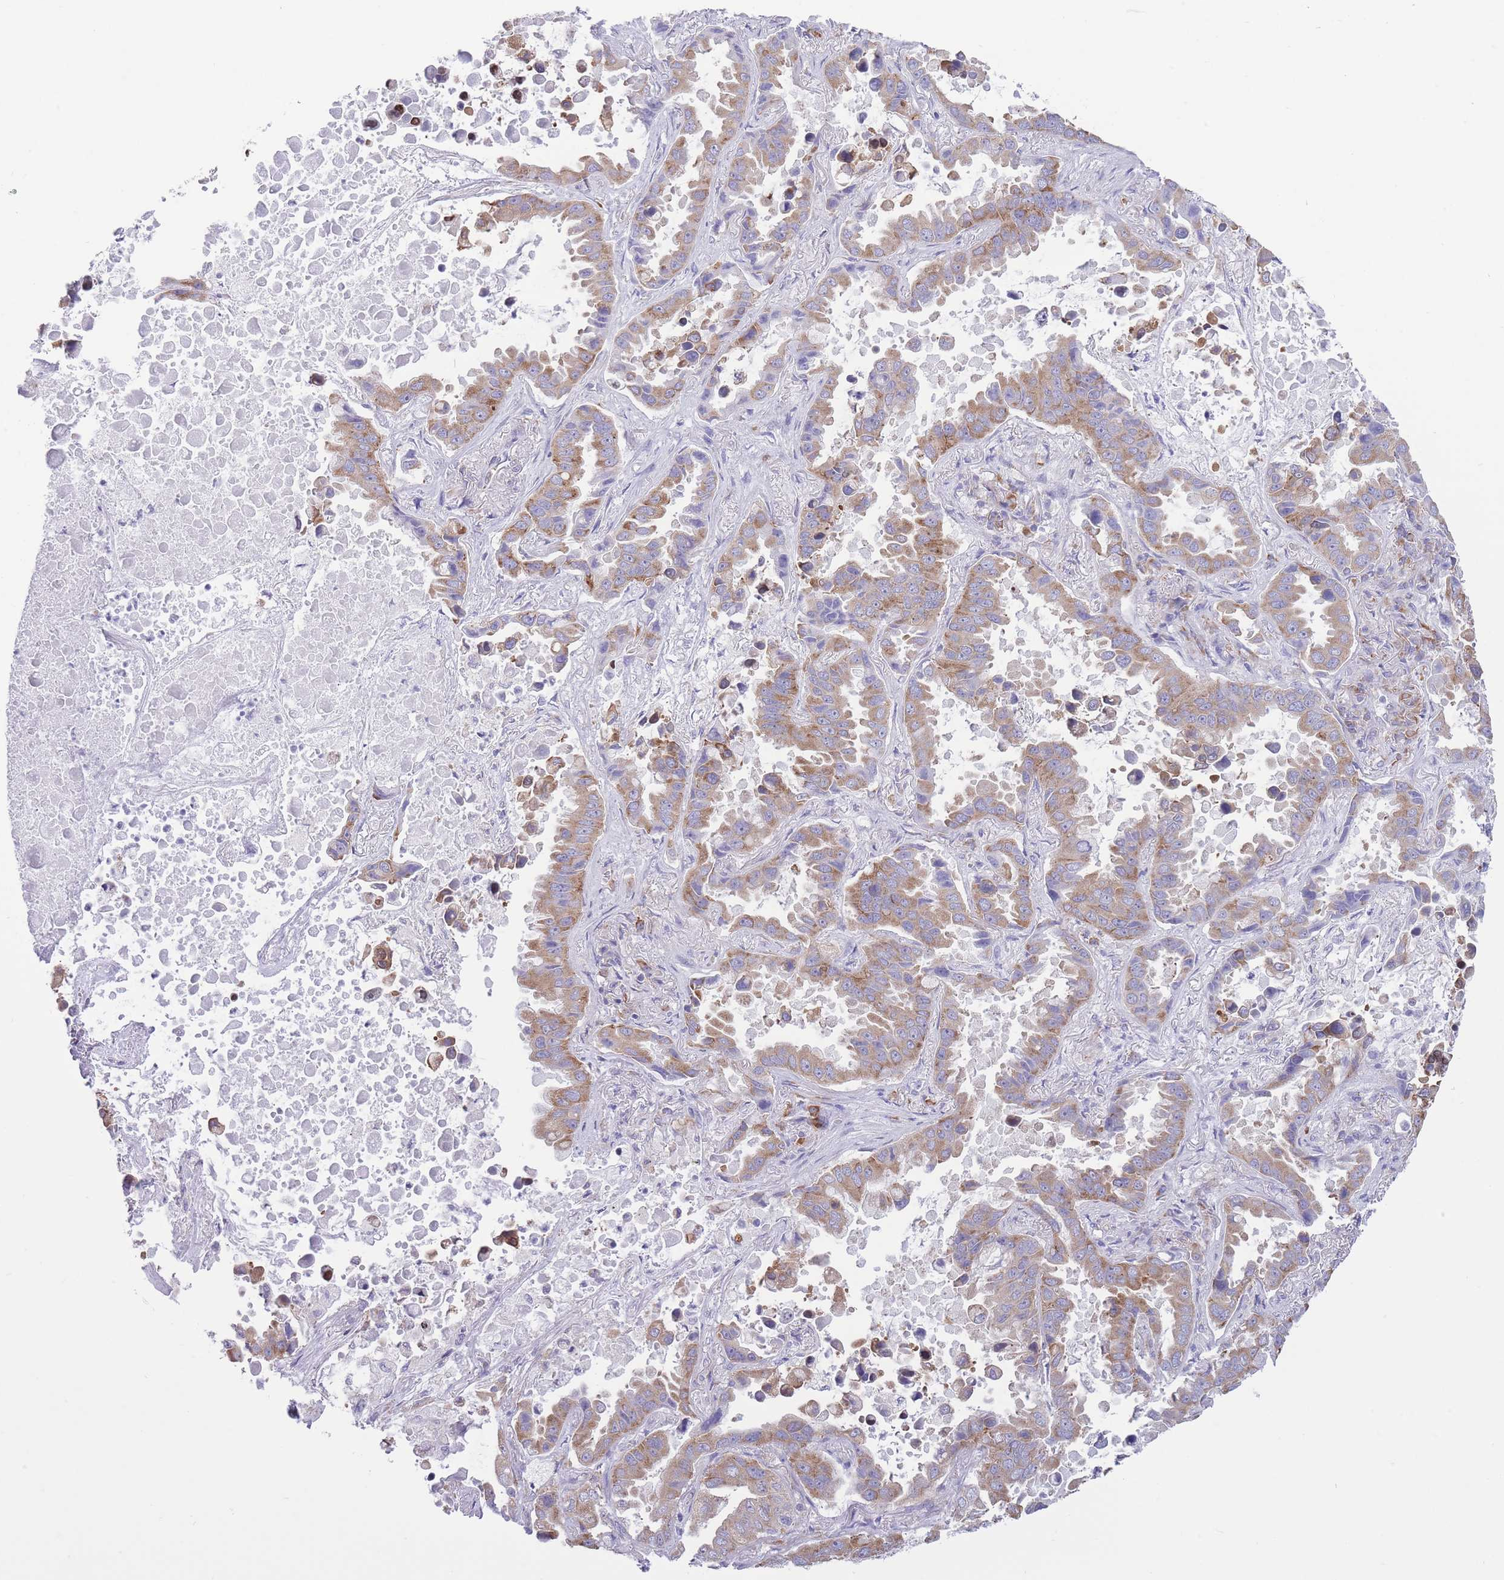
{"staining": {"intensity": "moderate", "quantity": "25%-75%", "location": "cytoplasmic/membranous"}, "tissue": "lung cancer", "cell_type": "Tumor cells", "image_type": "cancer", "snomed": [{"axis": "morphology", "description": "Adenocarcinoma, NOS"}, {"axis": "topography", "description": "Lung"}], "caption": "Immunohistochemical staining of human lung cancer (adenocarcinoma) demonstrates moderate cytoplasmic/membranous protein staining in about 25%-75% of tumor cells. (DAB IHC with brightfield microscopy, high magnification).", "gene": "ZNF501", "patient": {"sex": "male", "age": 64}}